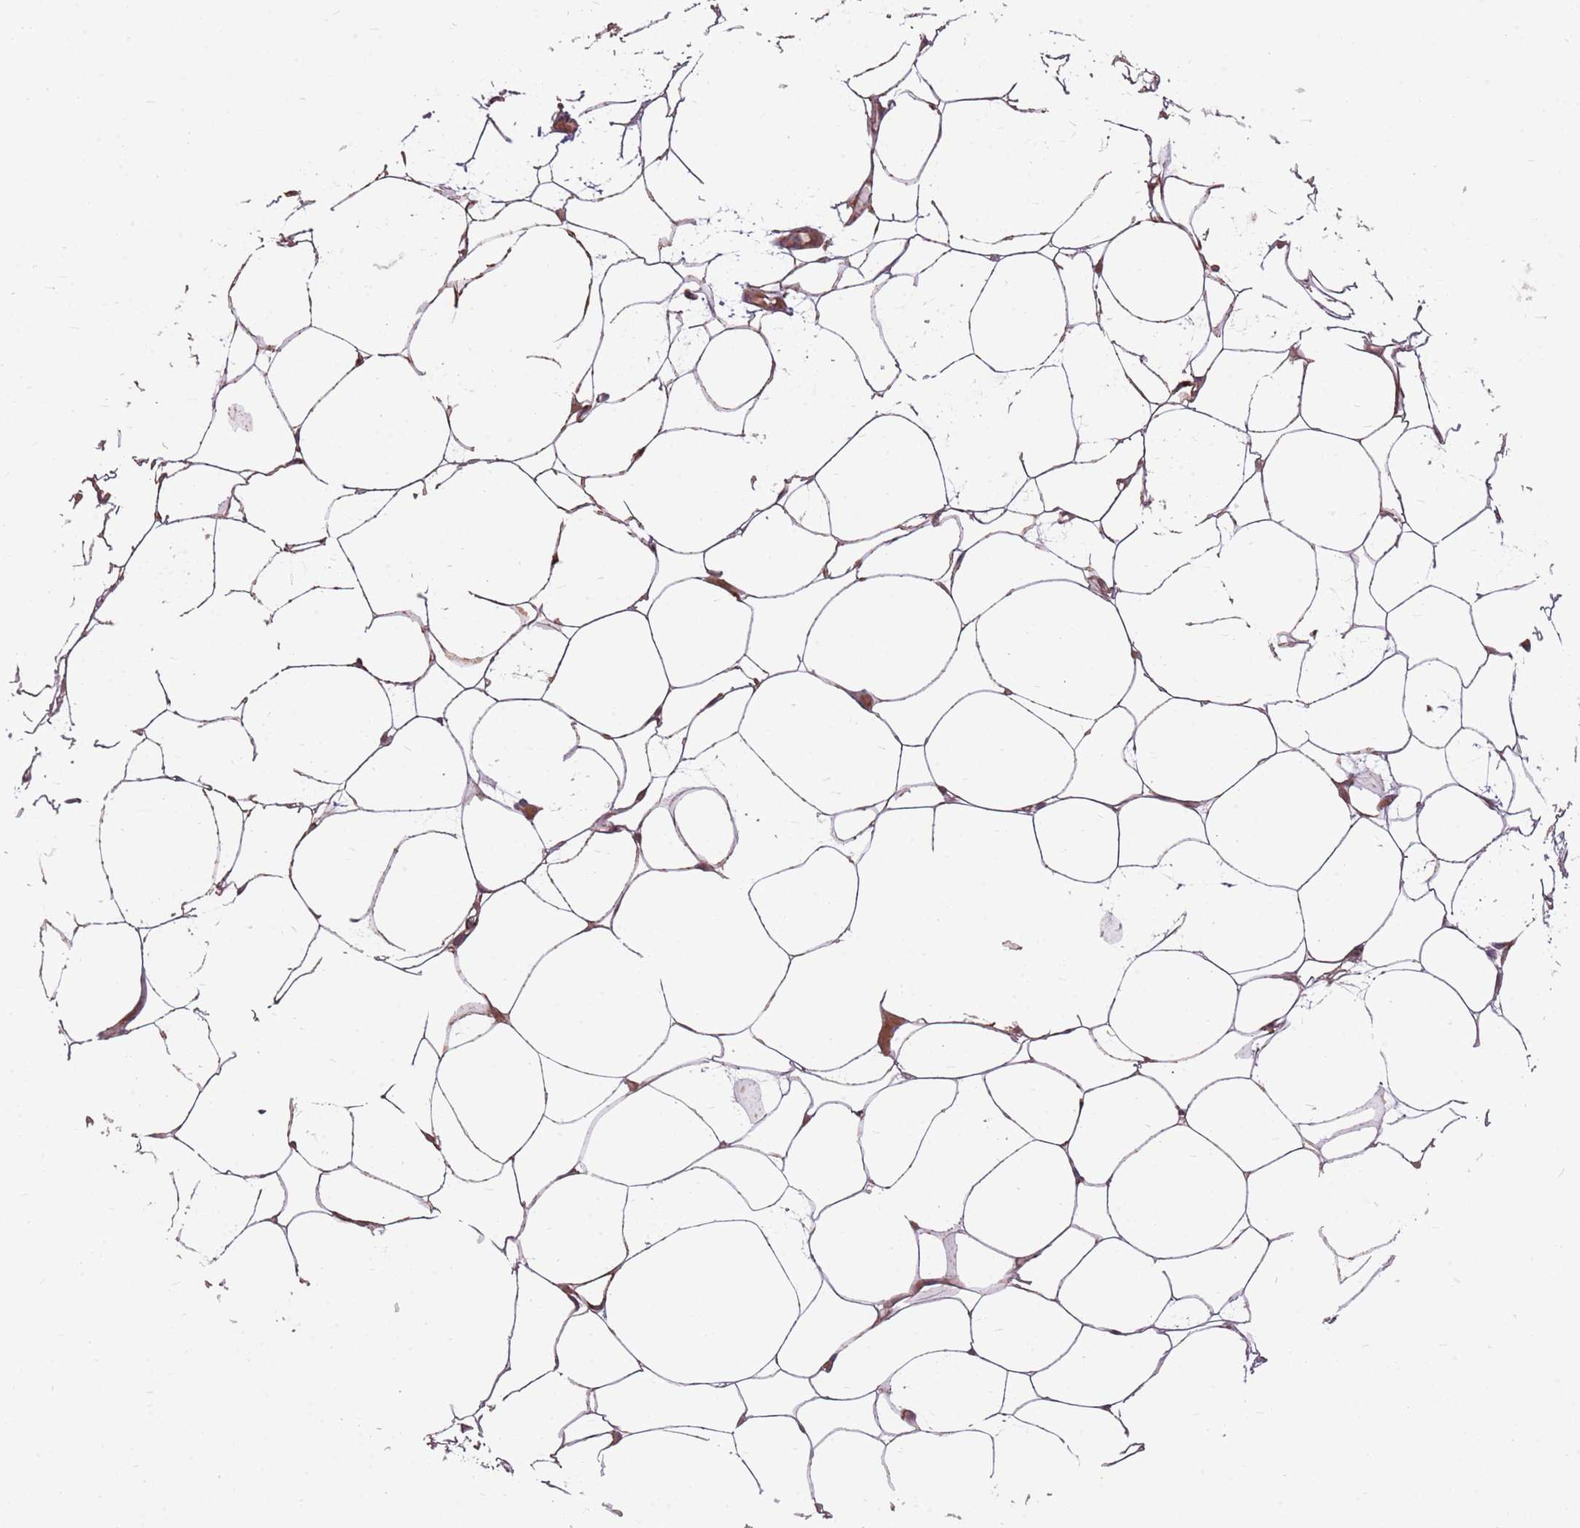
{"staining": {"intensity": "weak", "quantity": "25%-75%", "location": "cytoplasmic/membranous"}, "tissue": "adipose tissue", "cell_type": "Adipocytes", "image_type": "normal", "snomed": [{"axis": "morphology", "description": "Normal tissue, NOS"}, {"axis": "topography", "description": "Breast"}], "caption": "Immunohistochemistry photomicrograph of benign adipose tissue: human adipose tissue stained using IHC reveals low levels of weak protein expression localized specifically in the cytoplasmic/membranous of adipocytes, appearing as a cytoplasmic/membranous brown color.", "gene": "ZNF530", "patient": {"sex": "female", "age": 23}}